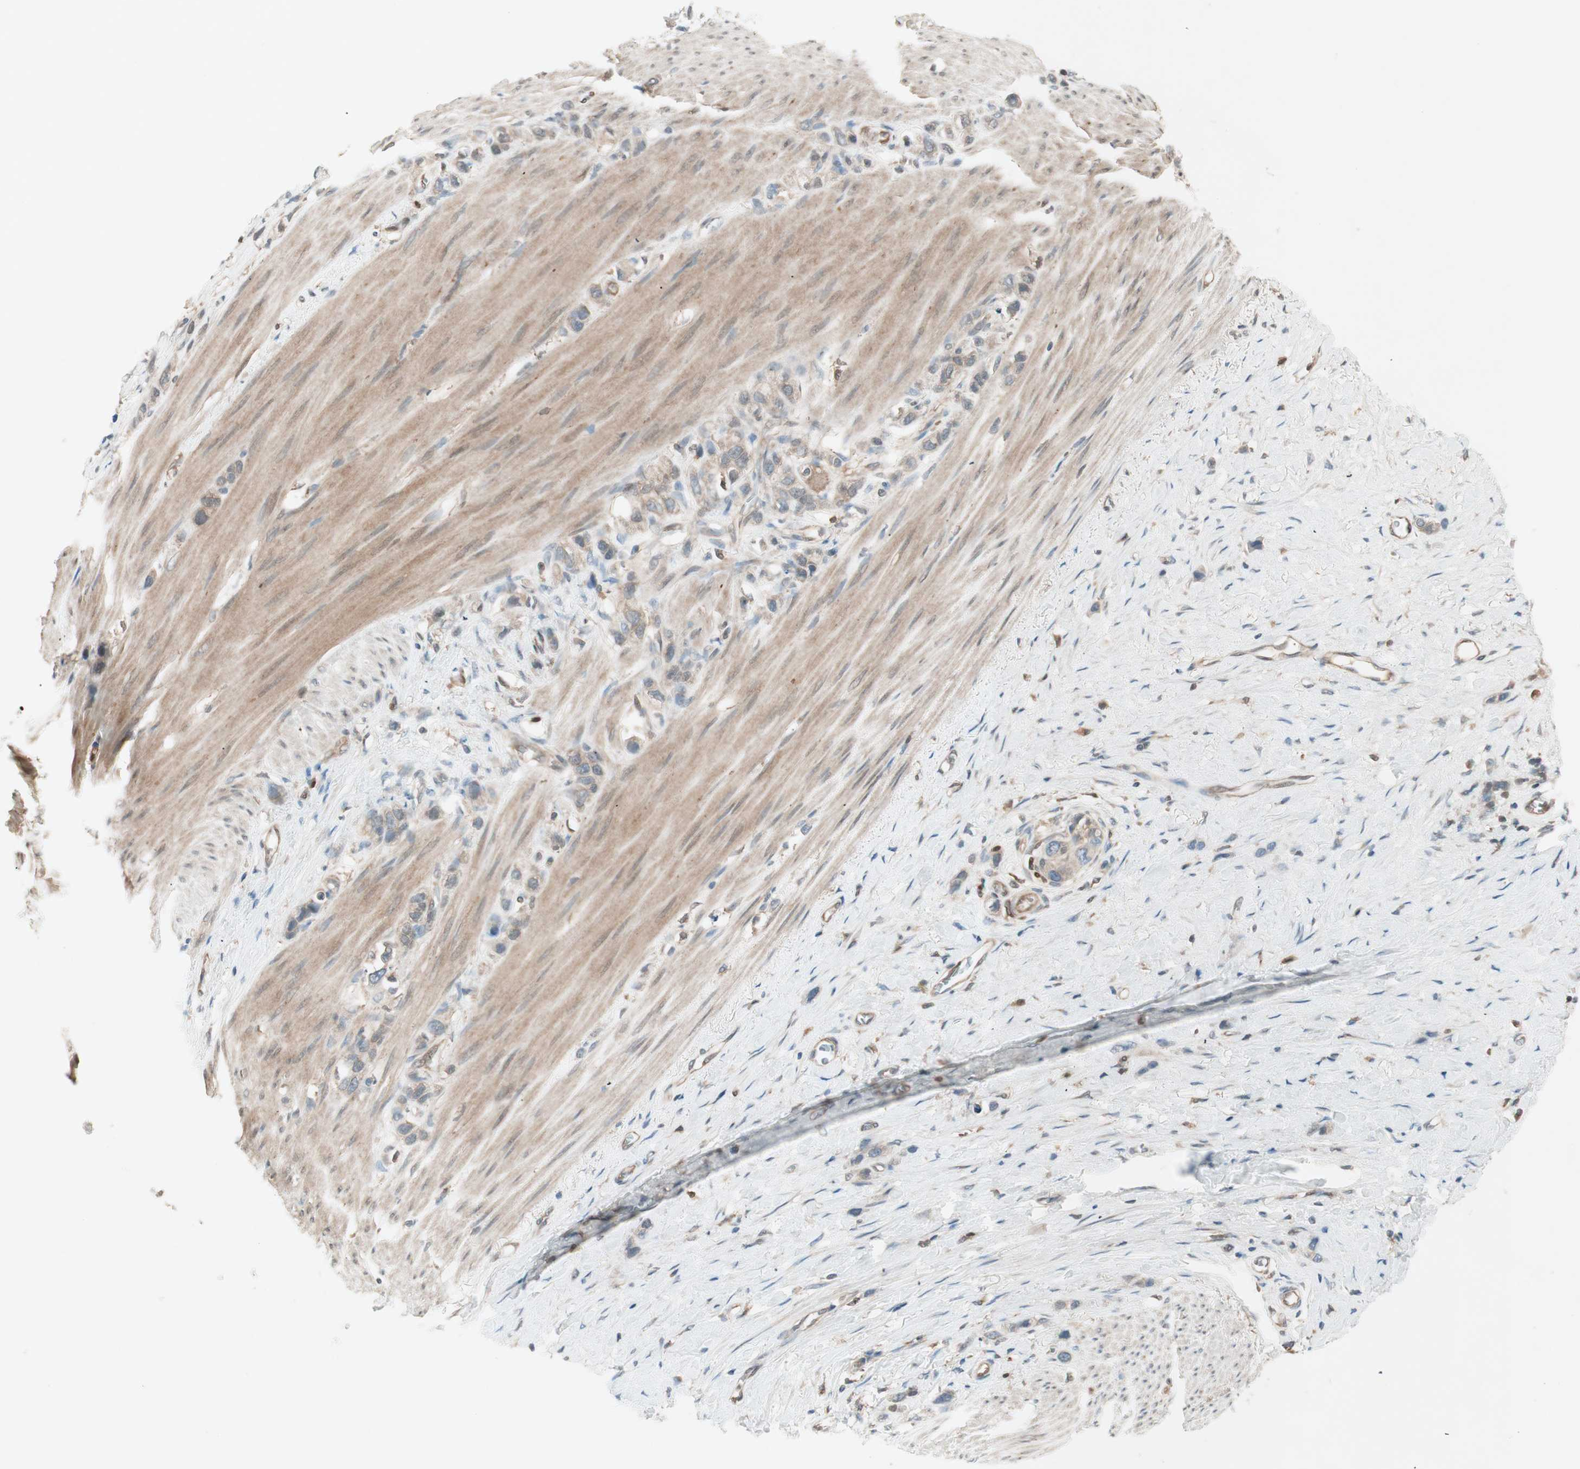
{"staining": {"intensity": "weak", "quantity": "25%-75%", "location": "cytoplasmic/membranous"}, "tissue": "stomach cancer", "cell_type": "Tumor cells", "image_type": "cancer", "snomed": [{"axis": "morphology", "description": "Normal tissue, NOS"}, {"axis": "morphology", "description": "Adenocarcinoma, NOS"}, {"axis": "morphology", "description": "Adenocarcinoma, High grade"}, {"axis": "topography", "description": "Stomach, upper"}, {"axis": "topography", "description": "Stomach"}], "caption": "Brown immunohistochemical staining in human stomach cancer (adenocarcinoma) reveals weak cytoplasmic/membranous positivity in approximately 25%-75% of tumor cells. (DAB IHC with brightfield microscopy, high magnification).", "gene": "GALT", "patient": {"sex": "female", "age": 65}}